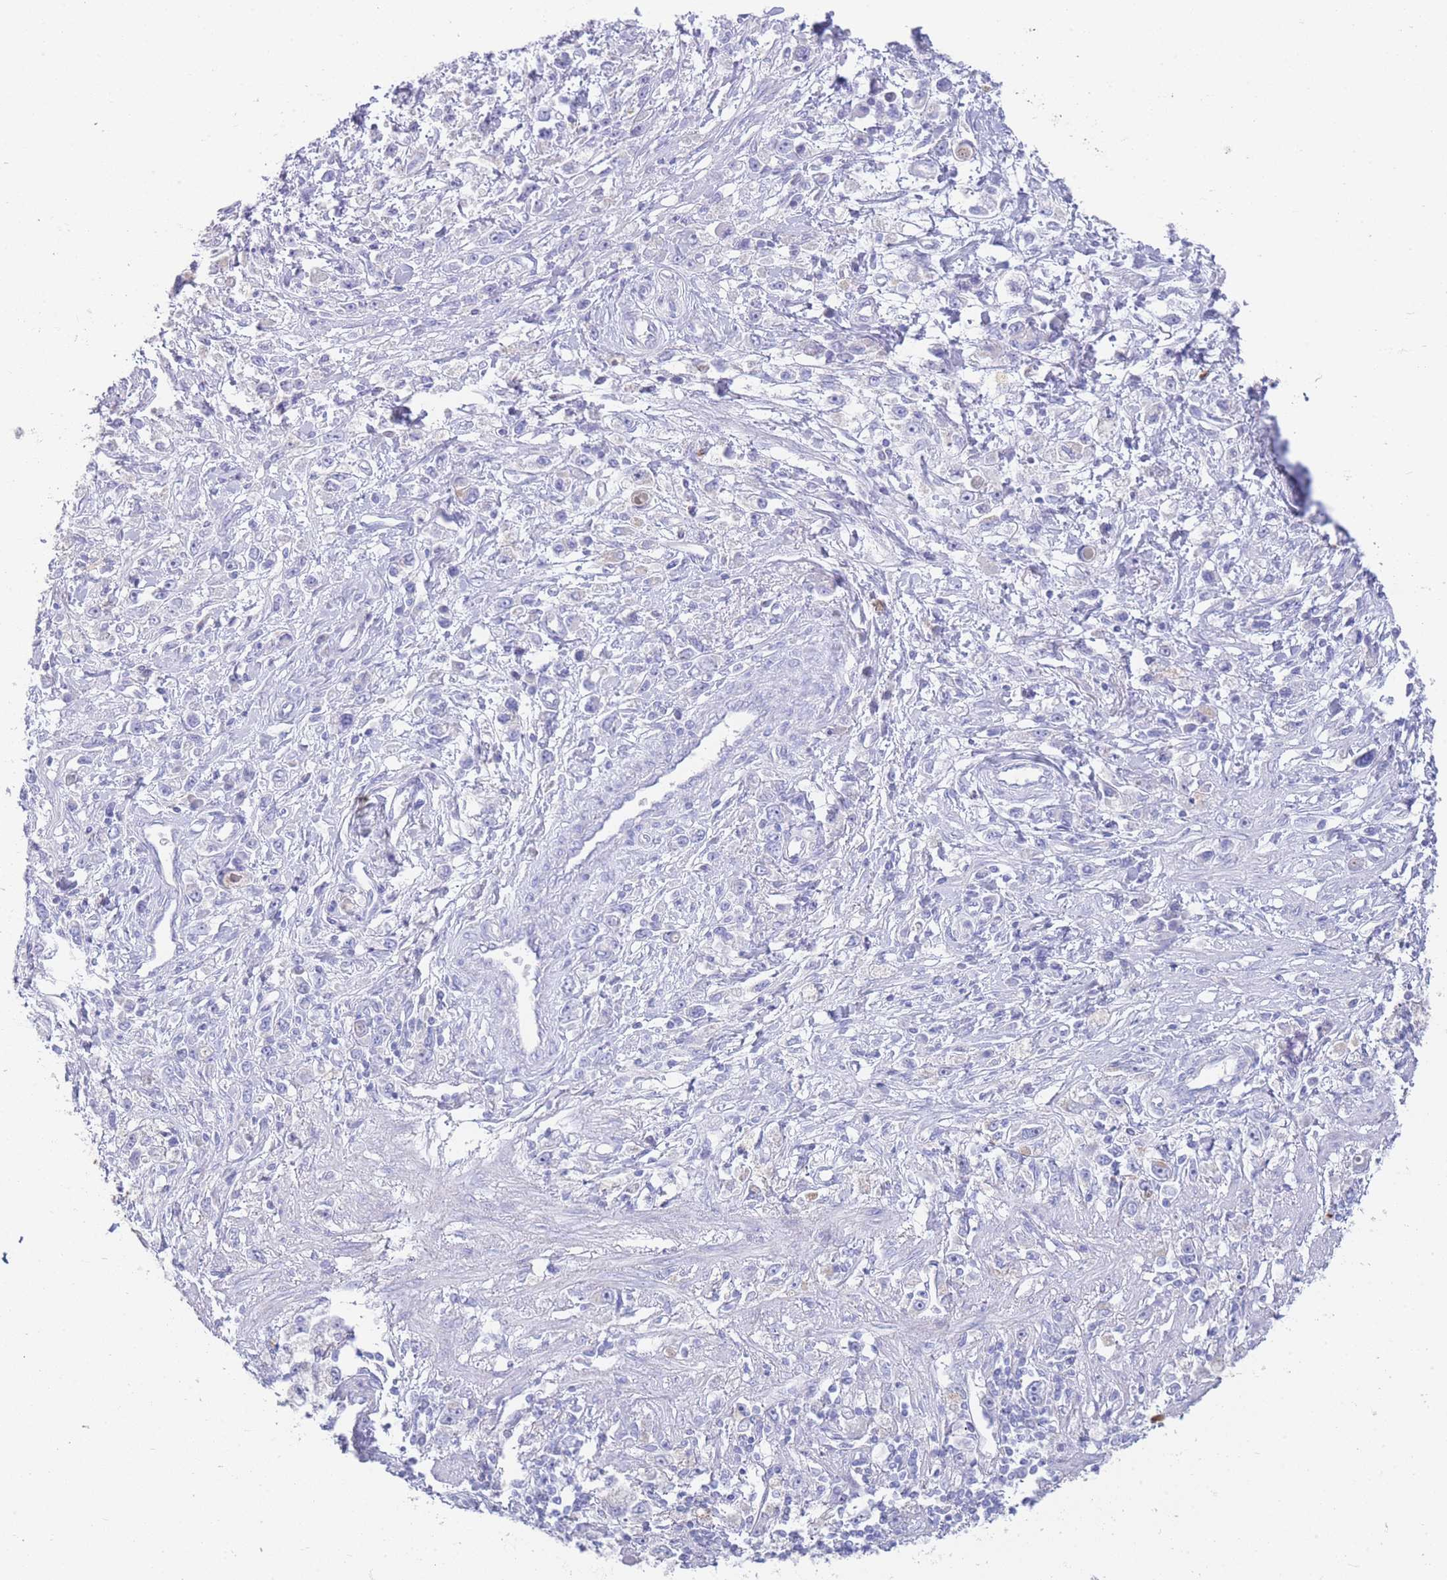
{"staining": {"intensity": "negative", "quantity": "none", "location": "none"}, "tissue": "stomach cancer", "cell_type": "Tumor cells", "image_type": "cancer", "snomed": [{"axis": "morphology", "description": "Adenocarcinoma, NOS"}, {"axis": "topography", "description": "Stomach"}], "caption": "This is a micrograph of immunohistochemistry staining of adenocarcinoma (stomach), which shows no expression in tumor cells.", "gene": "LRRC37A", "patient": {"sex": "female", "age": 59}}